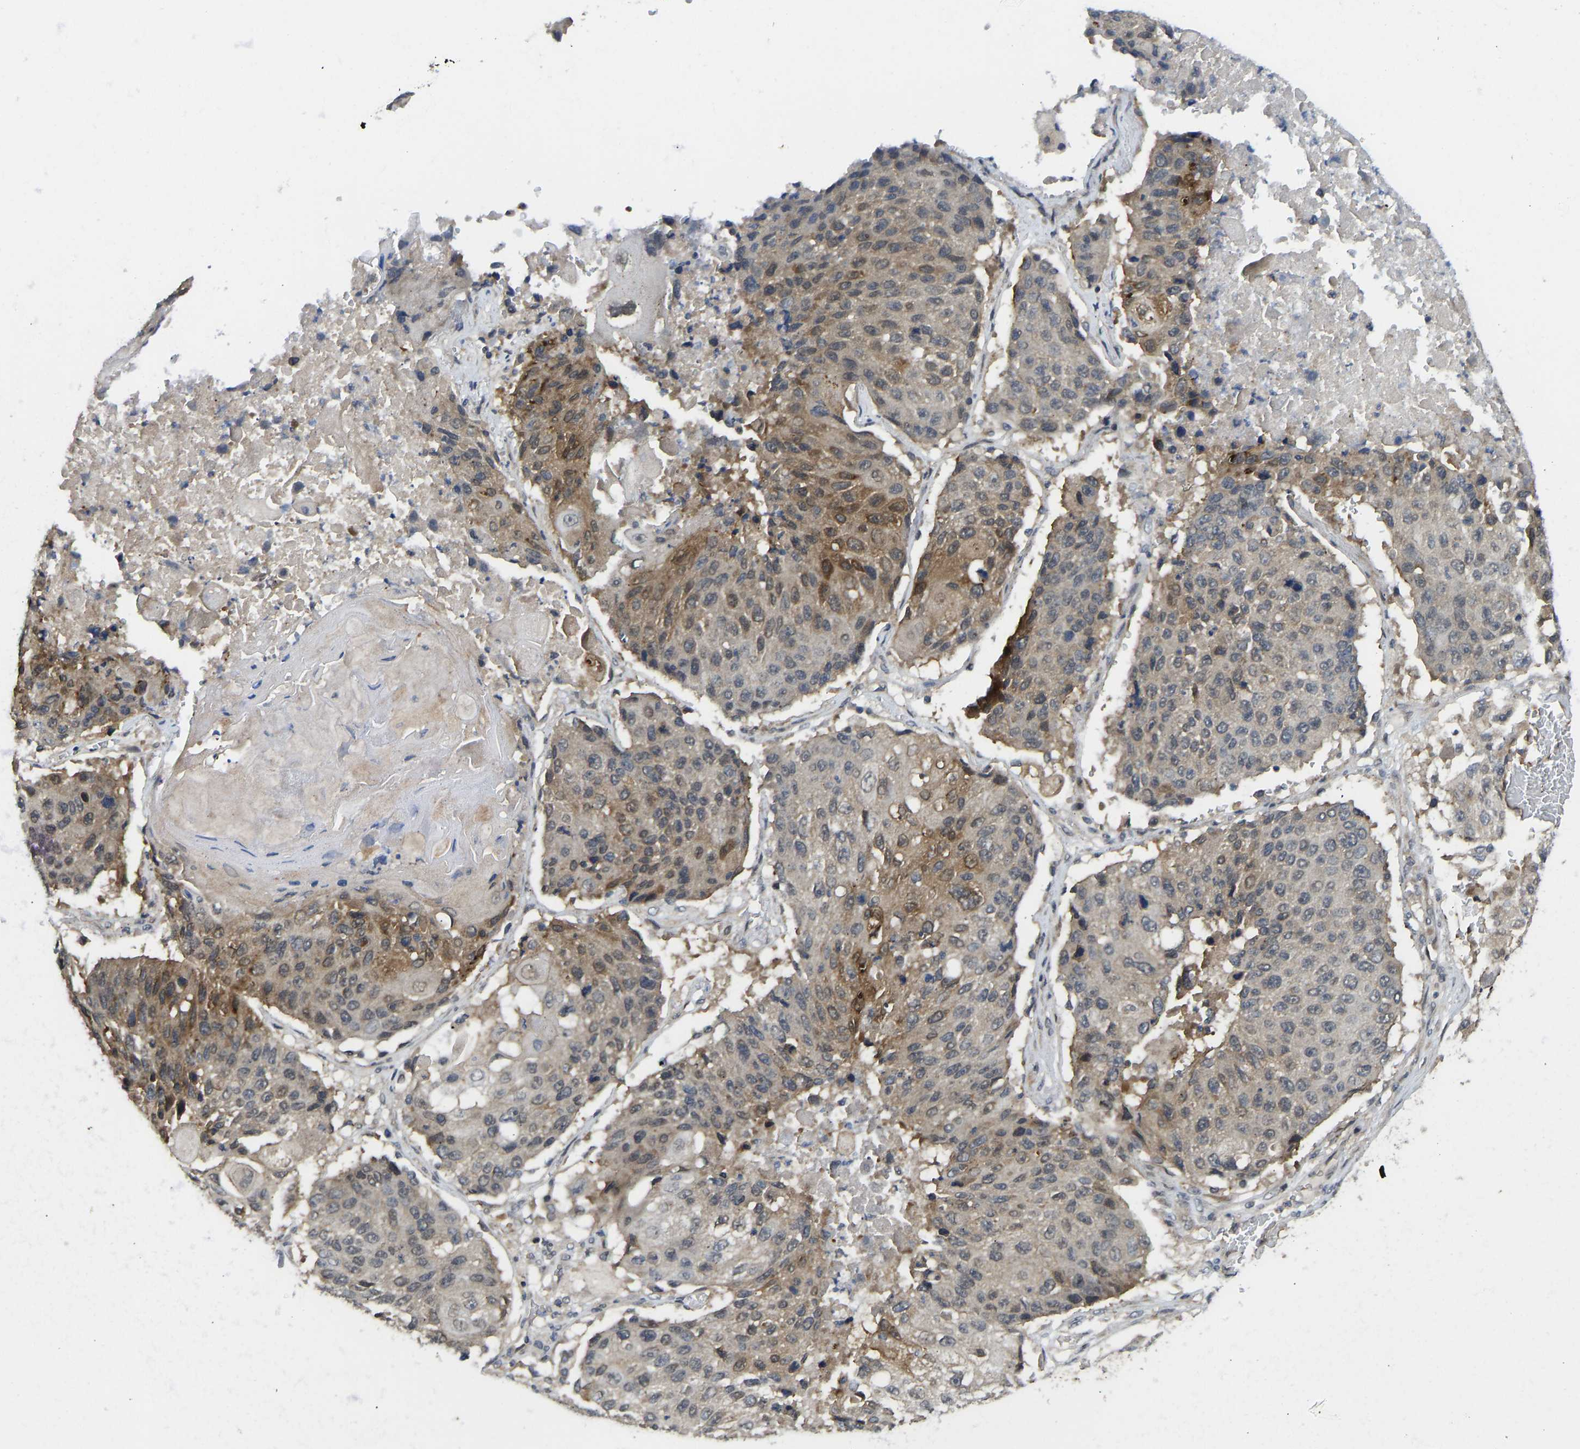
{"staining": {"intensity": "moderate", "quantity": "25%-75%", "location": "cytoplasmic/membranous"}, "tissue": "lung cancer", "cell_type": "Tumor cells", "image_type": "cancer", "snomed": [{"axis": "morphology", "description": "Squamous cell carcinoma, NOS"}, {"axis": "topography", "description": "Lung"}], "caption": "A high-resolution image shows immunohistochemistry staining of lung cancer, which displays moderate cytoplasmic/membranous expression in about 25%-75% of tumor cells. Nuclei are stained in blue.", "gene": "NDRG3", "patient": {"sex": "male", "age": 61}}